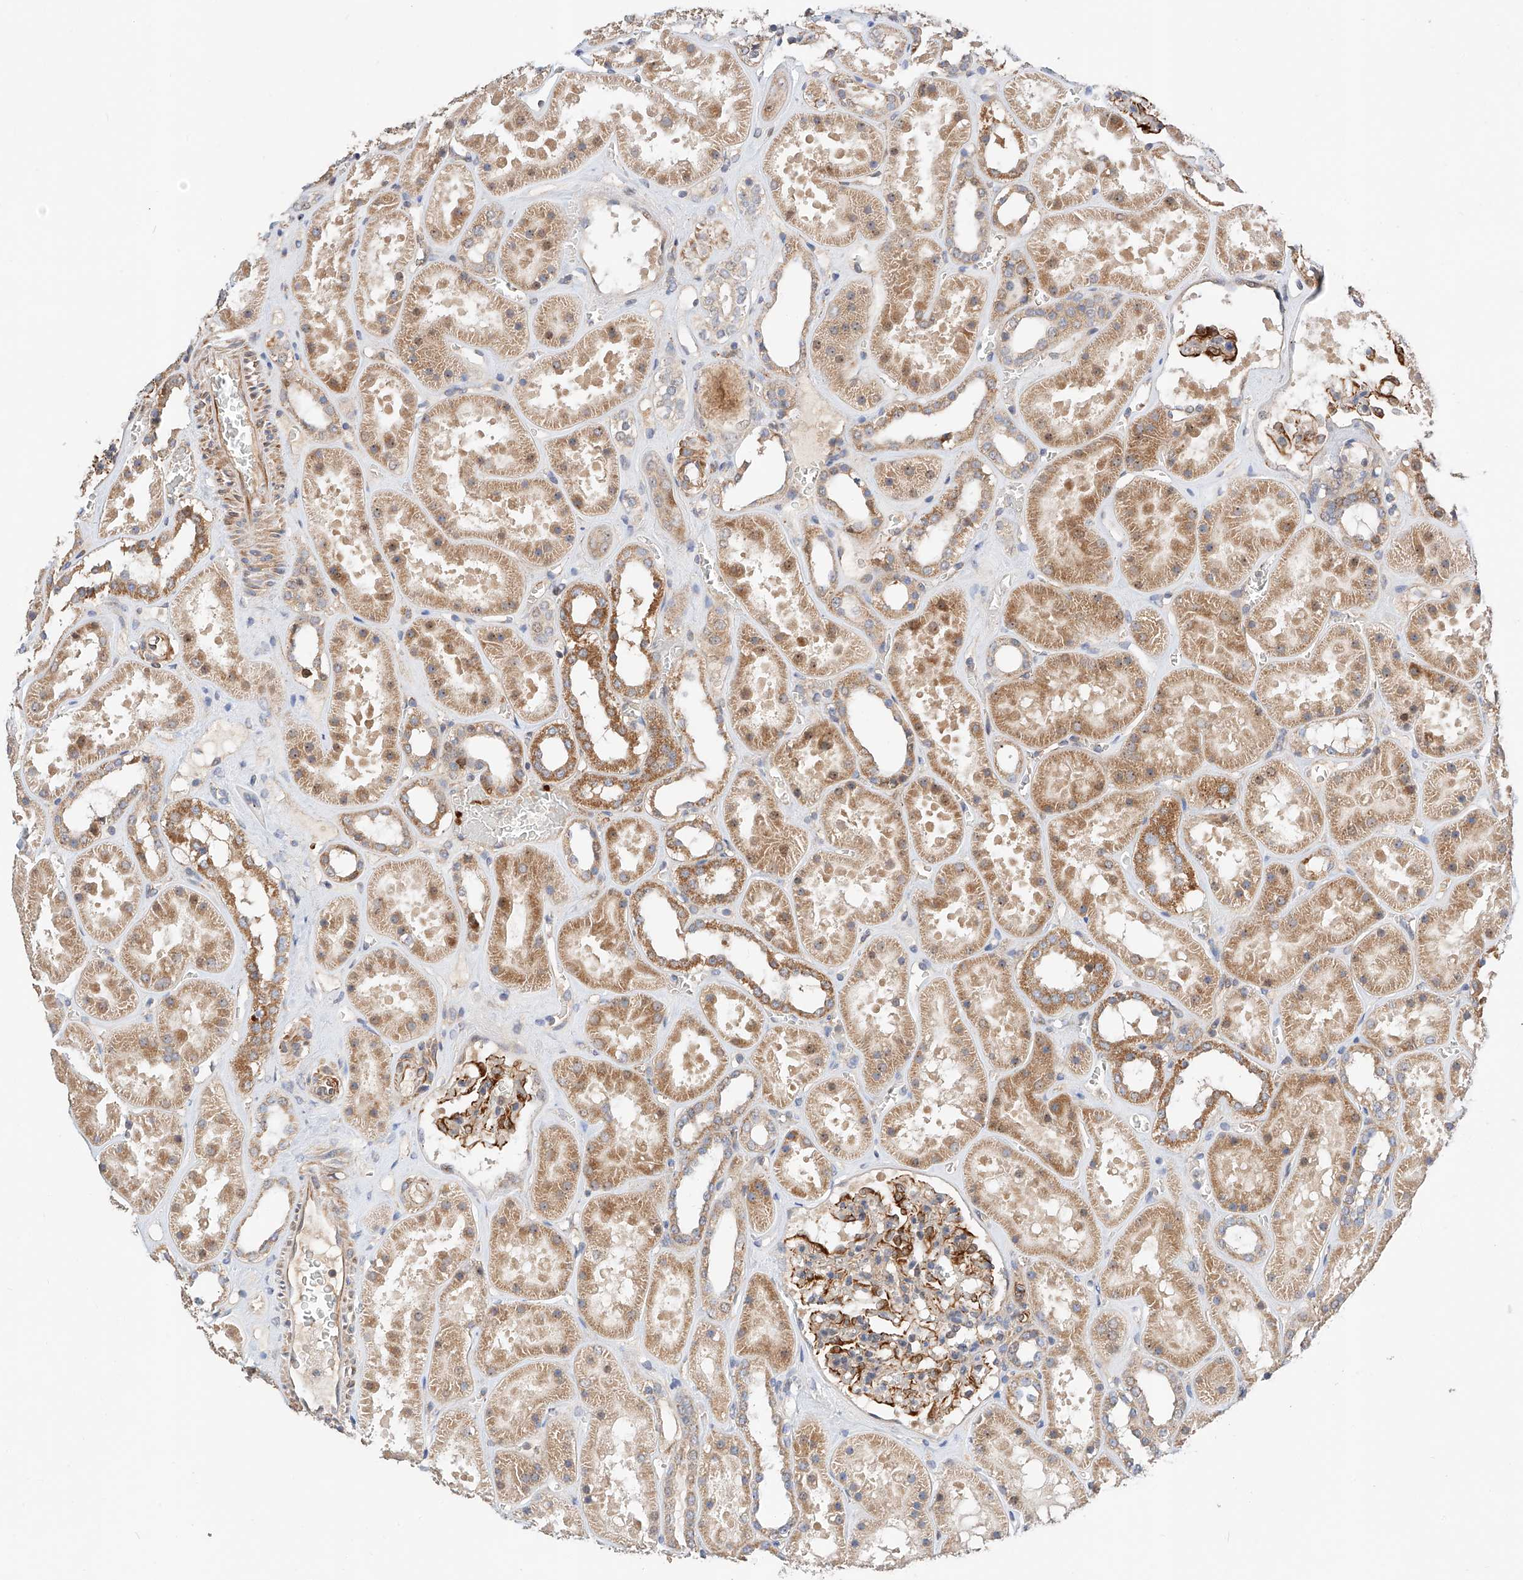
{"staining": {"intensity": "strong", "quantity": "<25%", "location": "cytoplasmic/membranous"}, "tissue": "kidney", "cell_type": "Cells in glomeruli", "image_type": "normal", "snomed": [{"axis": "morphology", "description": "Normal tissue, NOS"}, {"axis": "topography", "description": "Kidney"}], "caption": "Kidney was stained to show a protein in brown. There is medium levels of strong cytoplasmic/membranous expression in approximately <25% of cells in glomeruli. The staining was performed using DAB to visualize the protein expression in brown, while the nuclei were stained in blue with hematoxylin (Magnification: 20x).", "gene": "RAB23", "patient": {"sex": "female", "age": 41}}